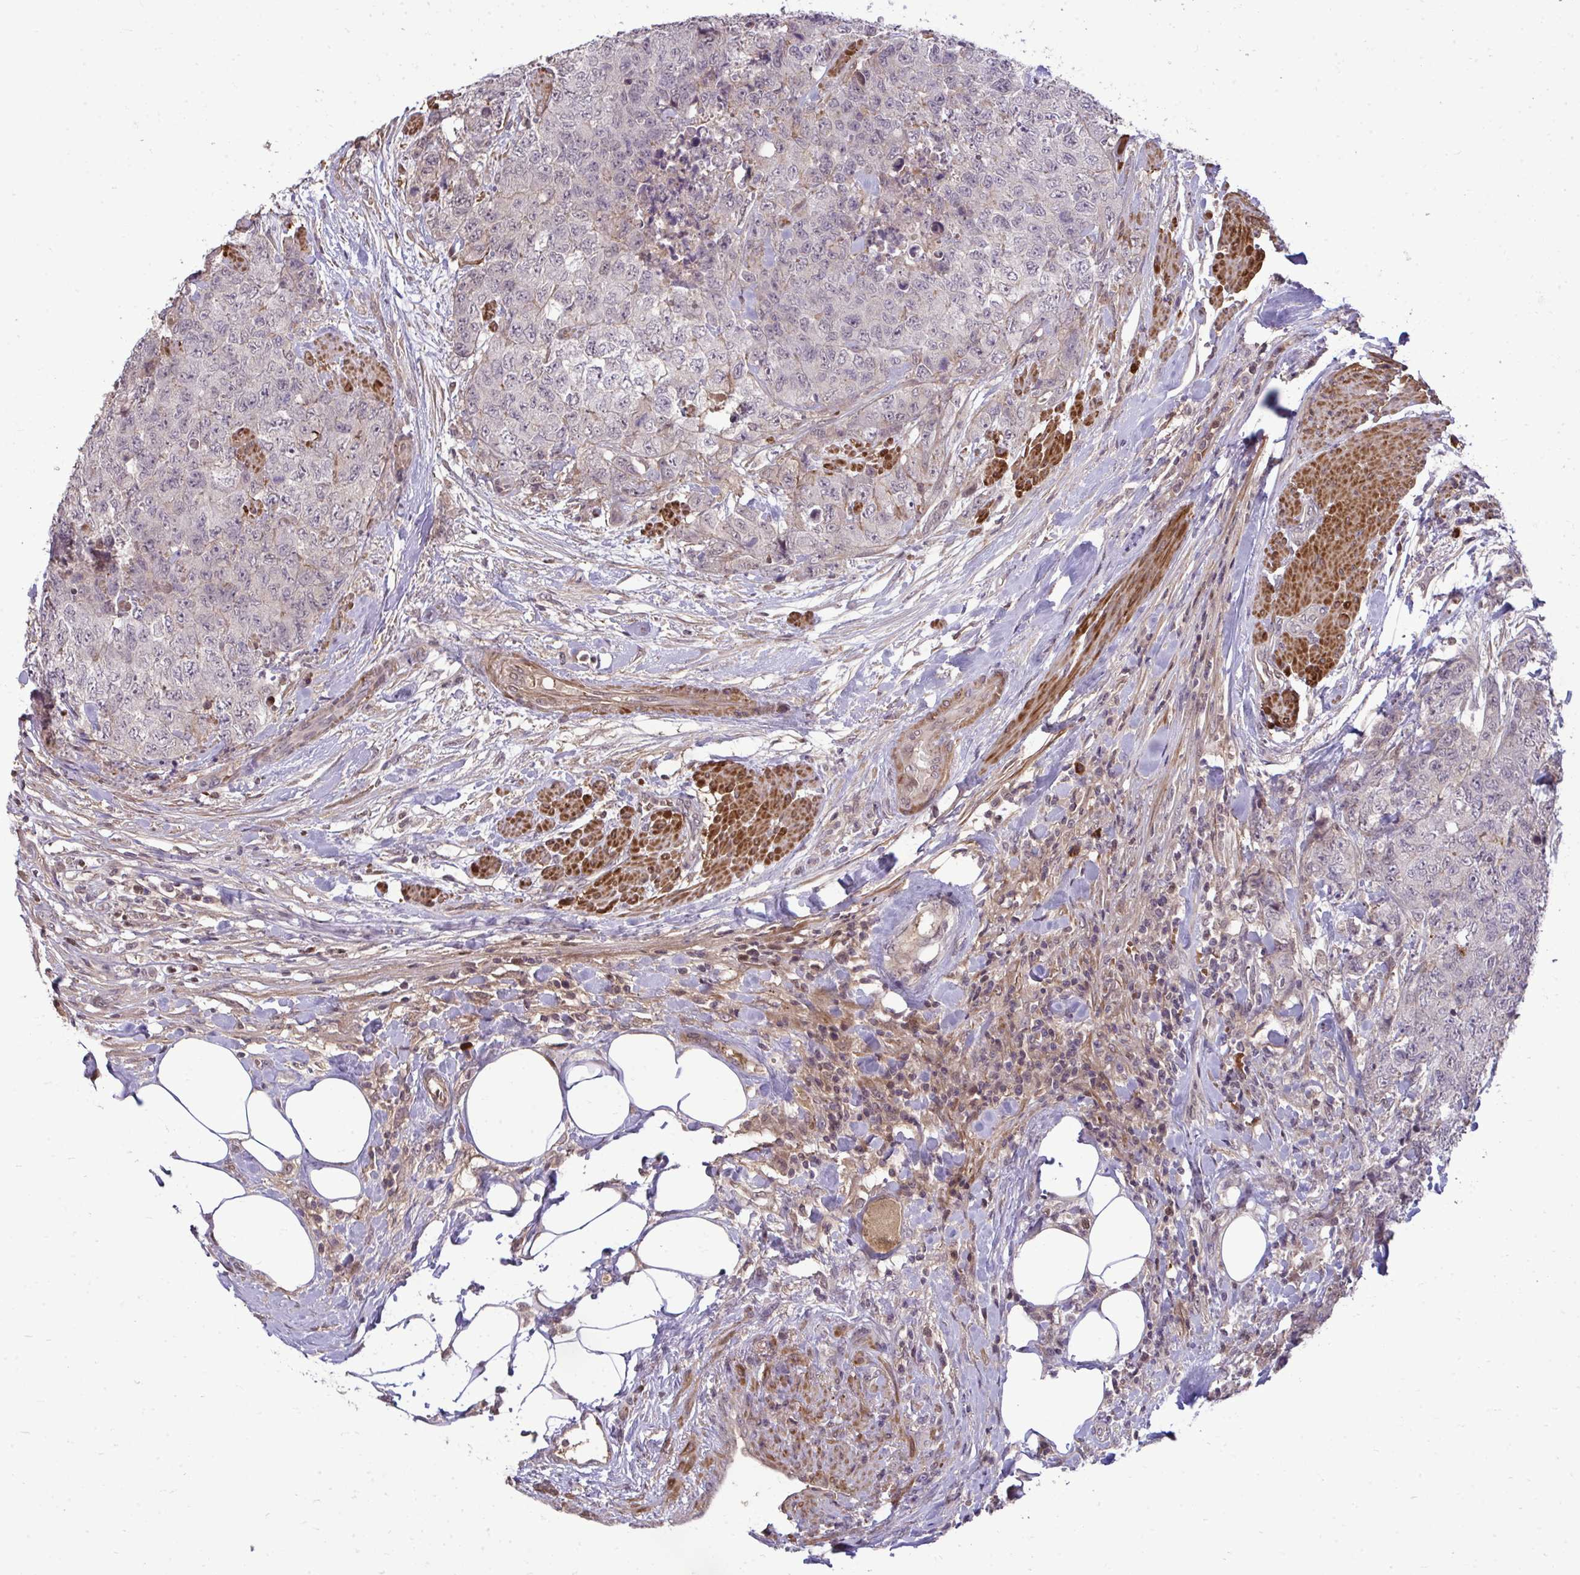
{"staining": {"intensity": "negative", "quantity": "none", "location": "none"}, "tissue": "urothelial cancer", "cell_type": "Tumor cells", "image_type": "cancer", "snomed": [{"axis": "morphology", "description": "Urothelial carcinoma, High grade"}, {"axis": "topography", "description": "Urinary bladder"}], "caption": "This is an immunohistochemistry (IHC) image of human urothelial carcinoma (high-grade). There is no expression in tumor cells.", "gene": "ZSCAN9", "patient": {"sex": "female", "age": 78}}